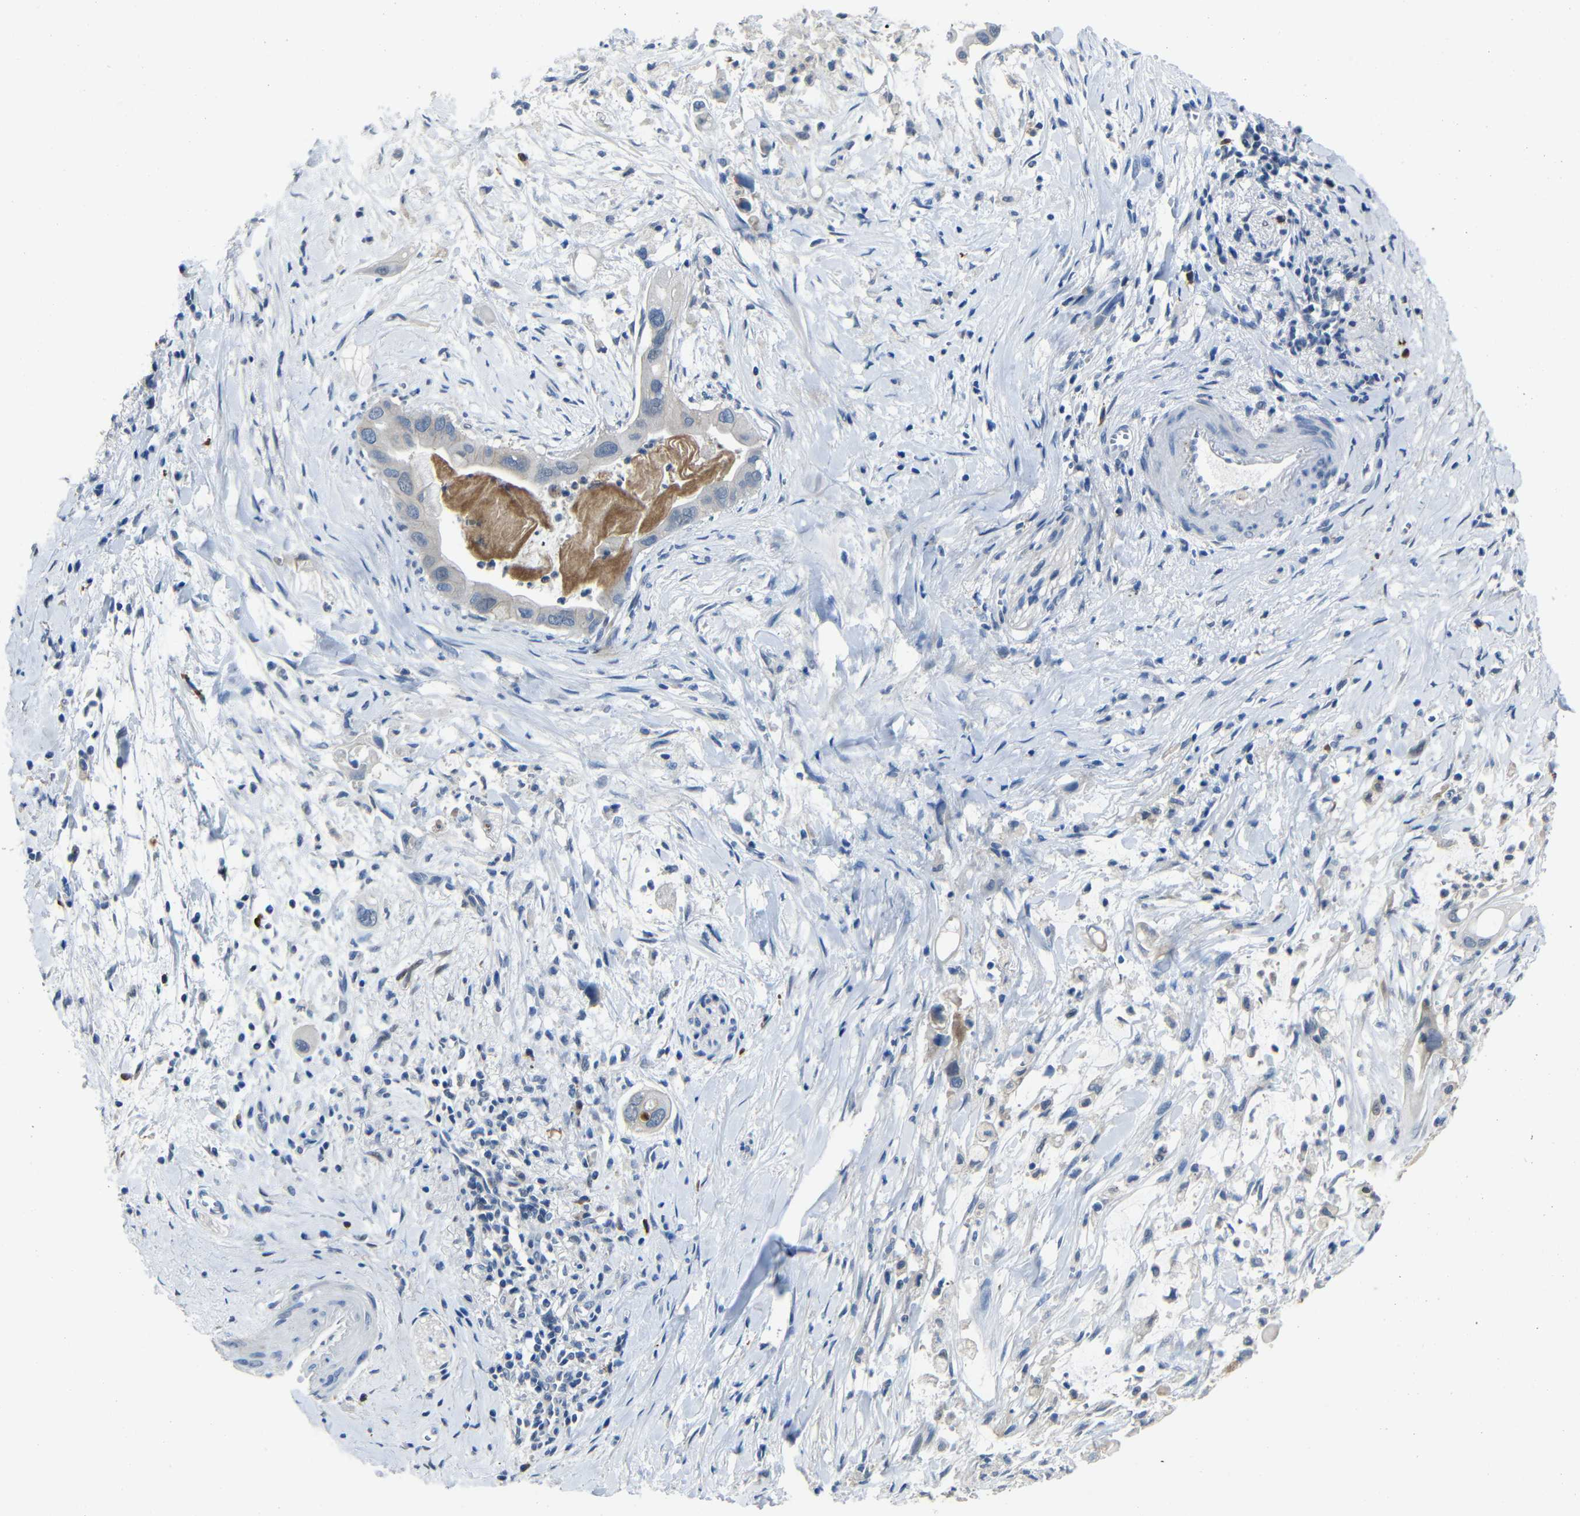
{"staining": {"intensity": "weak", "quantity": "25%-75%", "location": "cytoplasmic/membranous"}, "tissue": "pancreatic cancer", "cell_type": "Tumor cells", "image_type": "cancer", "snomed": [{"axis": "morphology", "description": "Adenocarcinoma, NOS"}, {"axis": "topography", "description": "Pancreas"}], "caption": "Adenocarcinoma (pancreatic) stained for a protein (brown) exhibits weak cytoplasmic/membranous positive staining in approximately 25%-75% of tumor cells.", "gene": "SEMA4B", "patient": {"sex": "male", "age": 55}}